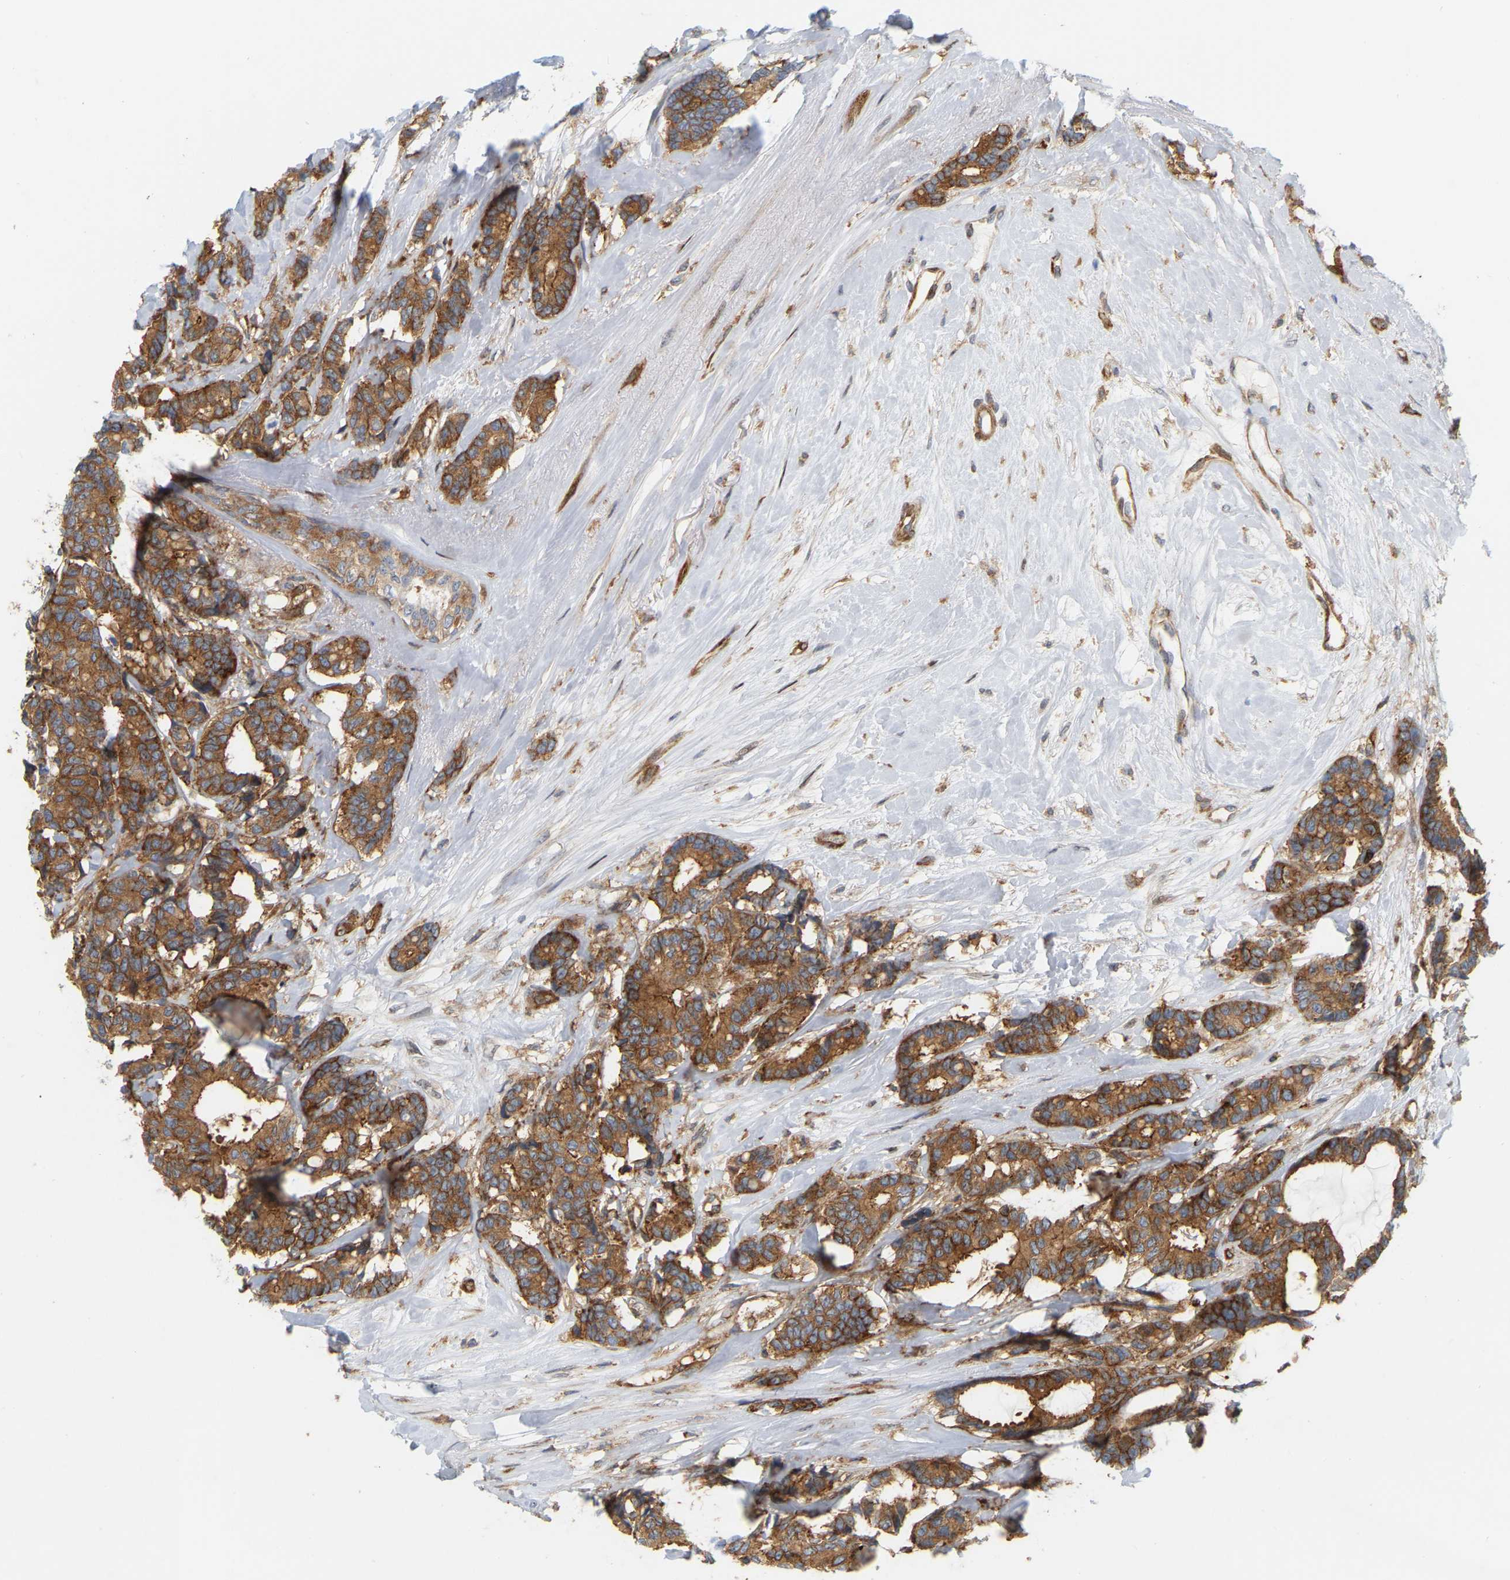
{"staining": {"intensity": "strong", "quantity": ">75%", "location": "cytoplasmic/membranous"}, "tissue": "breast cancer", "cell_type": "Tumor cells", "image_type": "cancer", "snomed": [{"axis": "morphology", "description": "Duct carcinoma"}, {"axis": "topography", "description": "Breast"}], "caption": "Brown immunohistochemical staining in human infiltrating ductal carcinoma (breast) displays strong cytoplasmic/membranous expression in about >75% of tumor cells.", "gene": "RAPH1", "patient": {"sex": "female", "age": 87}}